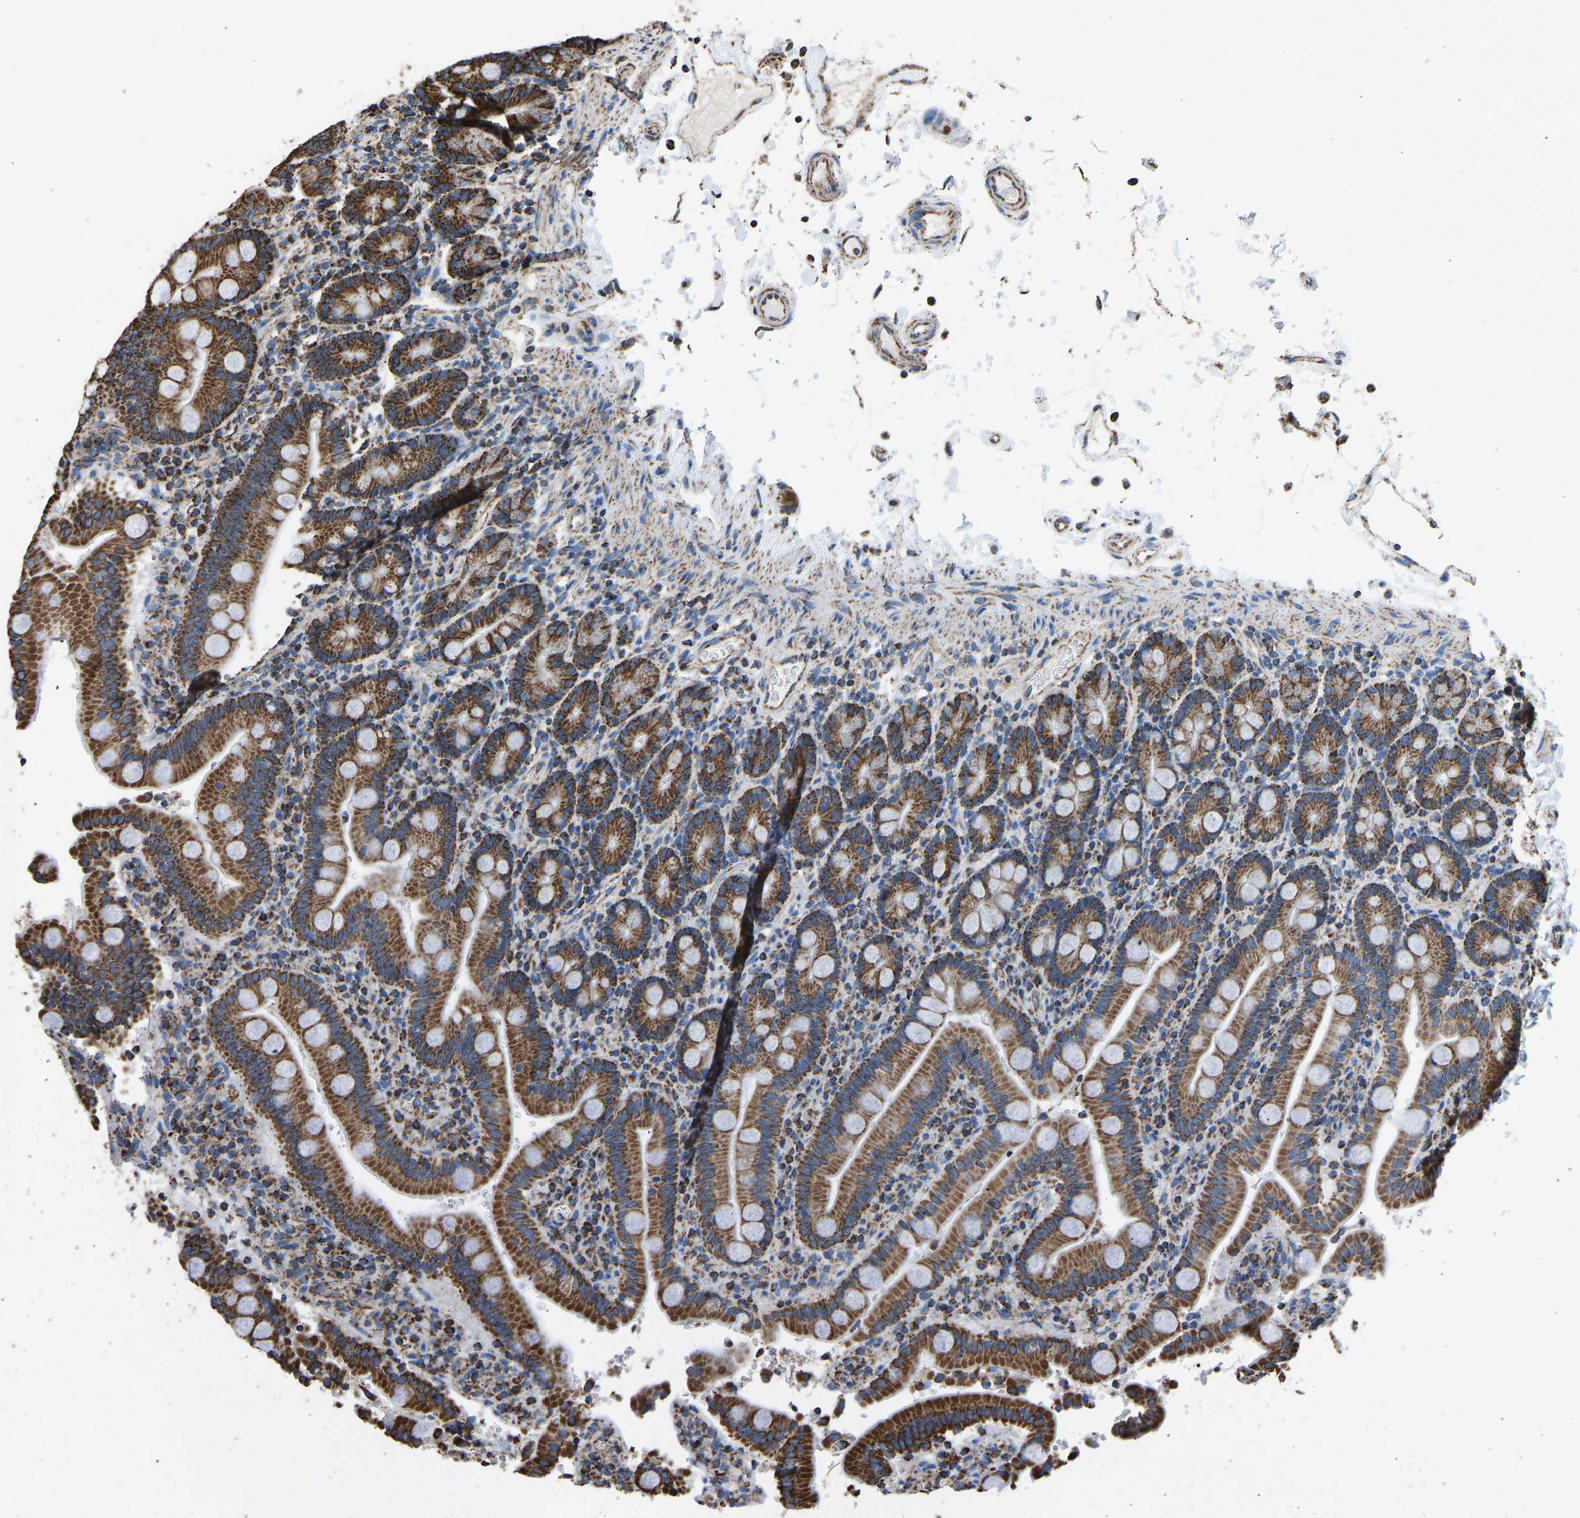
{"staining": {"intensity": "strong", "quantity": ">75%", "location": "cytoplasmic/membranous"}, "tissue": "duodenum", "cell_type": "Glandular cells", "image_type": "normal", "snomed": [{"axis": "morphology", "description": "Normal tissue, NOS"}, {"axis": "topography", "description": "Small intestine, NOS"}], "caption": "Immunohistochemical staining of benign duodenum displays strong cytoplasmic/membranous protein staining in approximately >75% of glandular cells.", "gene": "IRX6", "patient": {"sex": "female", "age": 71}}